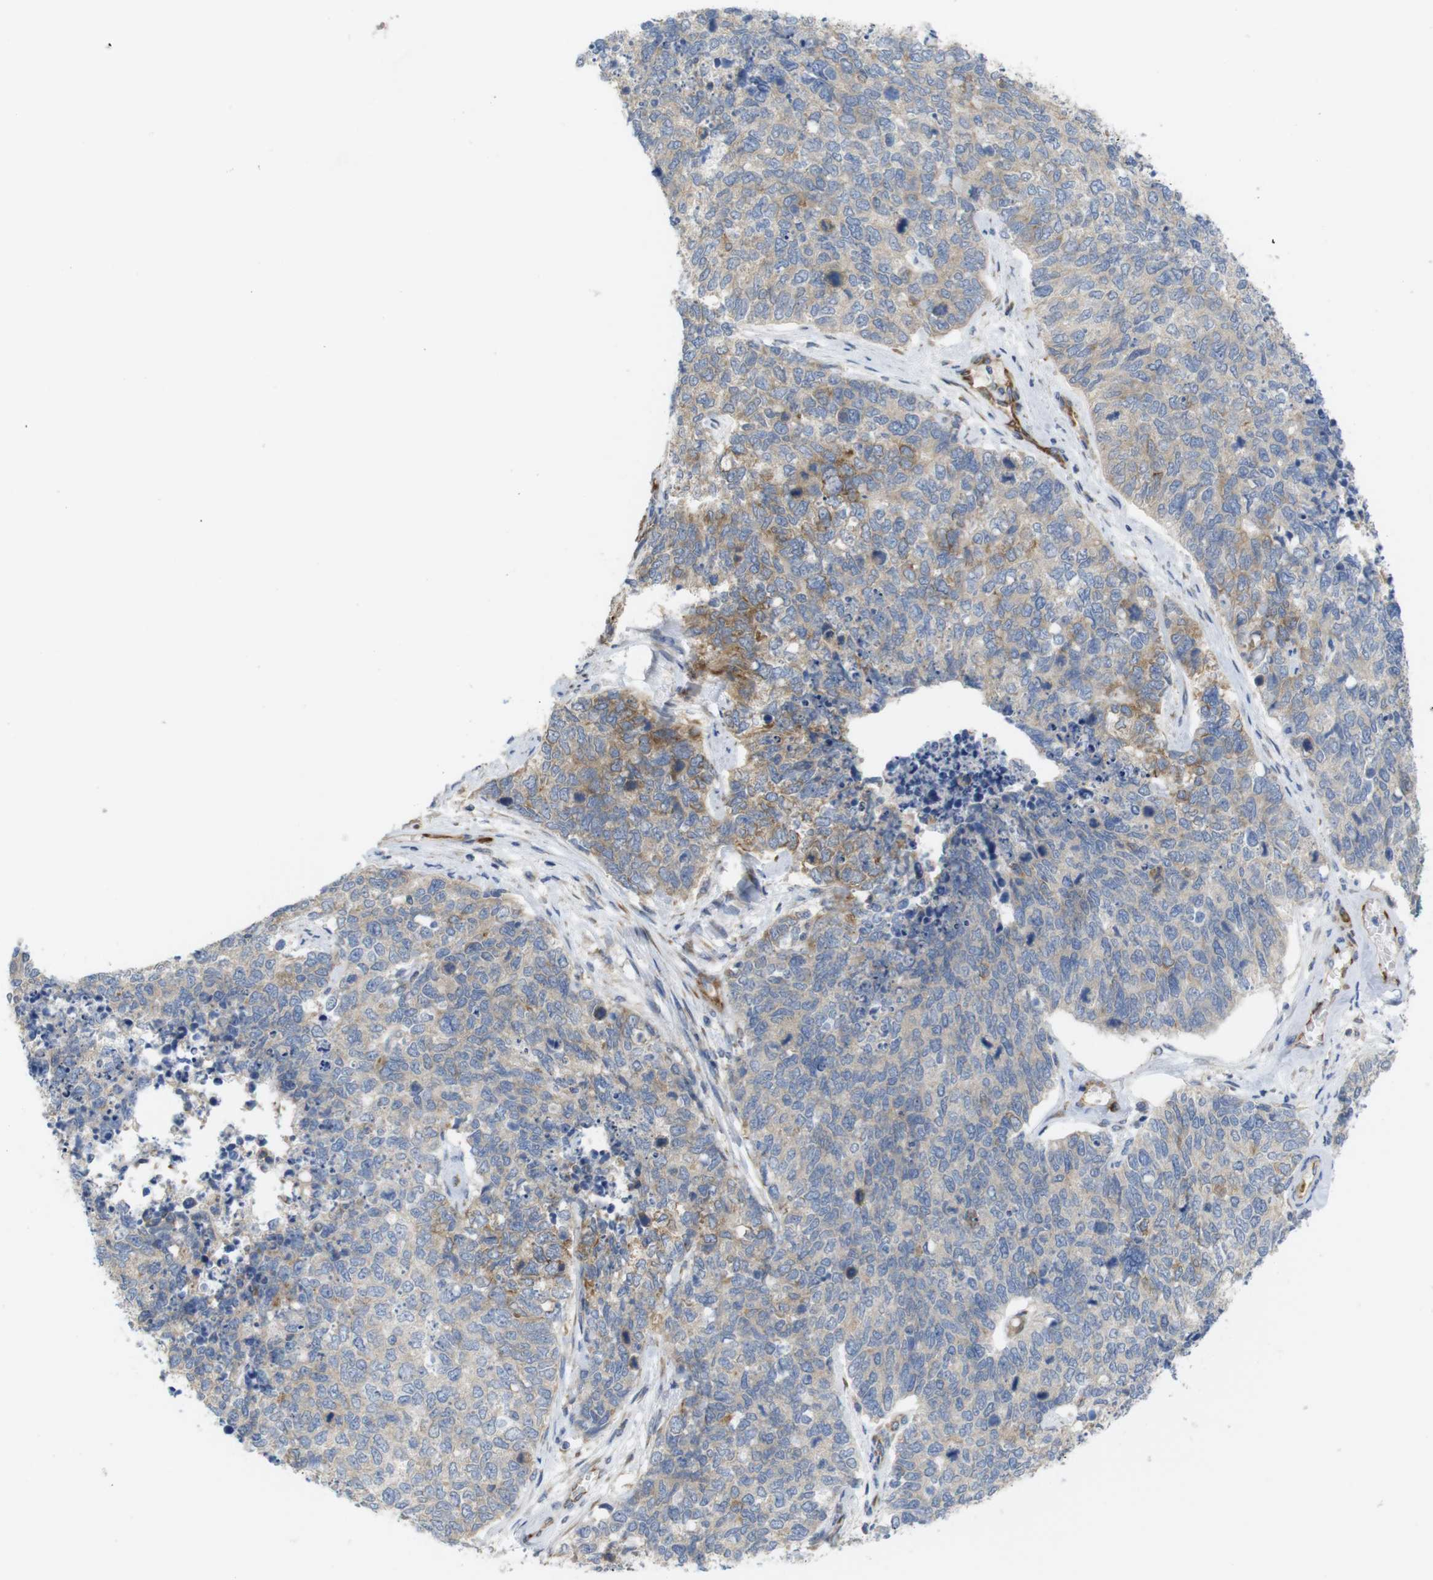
{"staining": {"intensity": "moderate", "quantity": "<25%", "location": "cytoplasmic/membranous"}, "tissue": "cervical cancer", "cell_type": "Tumor cells", "image_type": "cancer", "snomed": [{"axis": "morphology", "description": "Squamous cell carcinoma, NOS"}, {"axis": "topography", "description": "Cervix"}], "caption": "High-magnification brightfield microscopy of cervical cancer stained with DAB (3,3'-diaminobenzidine) (brown) and counterstained with hematoxylin (blue). tumor cells exhibit moderate cytoplasmic/membranous expression is present in about<25% of cells. (IHC, brightfield microscopy, high magnification).", "gene": "PCNX2", "patient": {"sex": "female", "age": 63}}